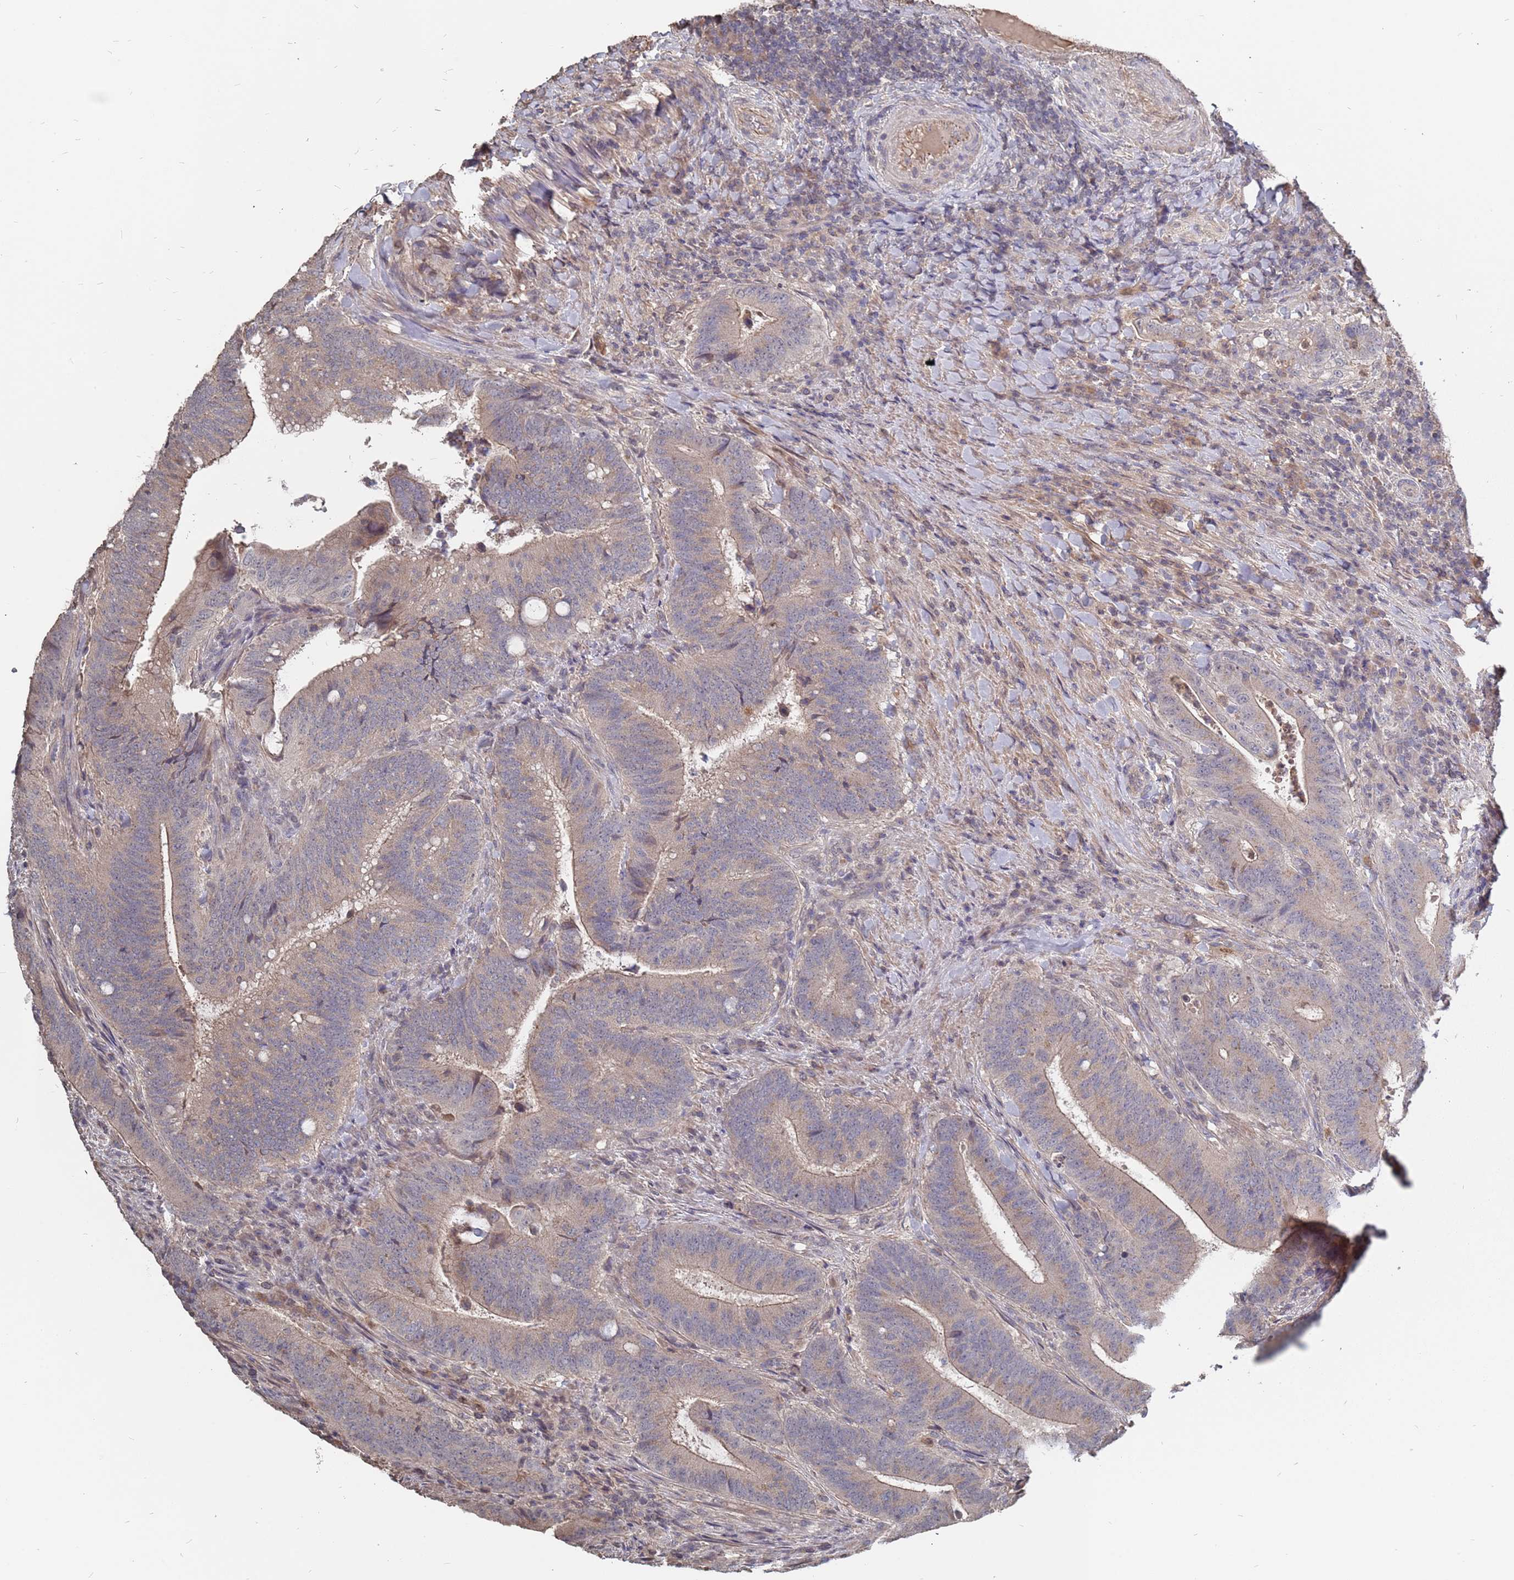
{"staining": {"intensity": "weak", "quantity": ">75%", "location": "cytoplasmic/membranous"}, "tissue": "colorectal cancer", "cell_type": "Tumor cells", "image_type": "cancer", "snomed": [{"axis": "morphology", "description": "Adenocarcinoma, NOS"}, {"axis": "topography", "description": "Colon"}], "caption": "Approximately >75% of tumor cells in human colorectal cancer (adenocarcinoma) display weak cytoplasmic/membranous protein staining as visualized by brown immunohistochemical staining.", "gene": "TCEANC2", "patient": {"sex": "female", "age": 43}}